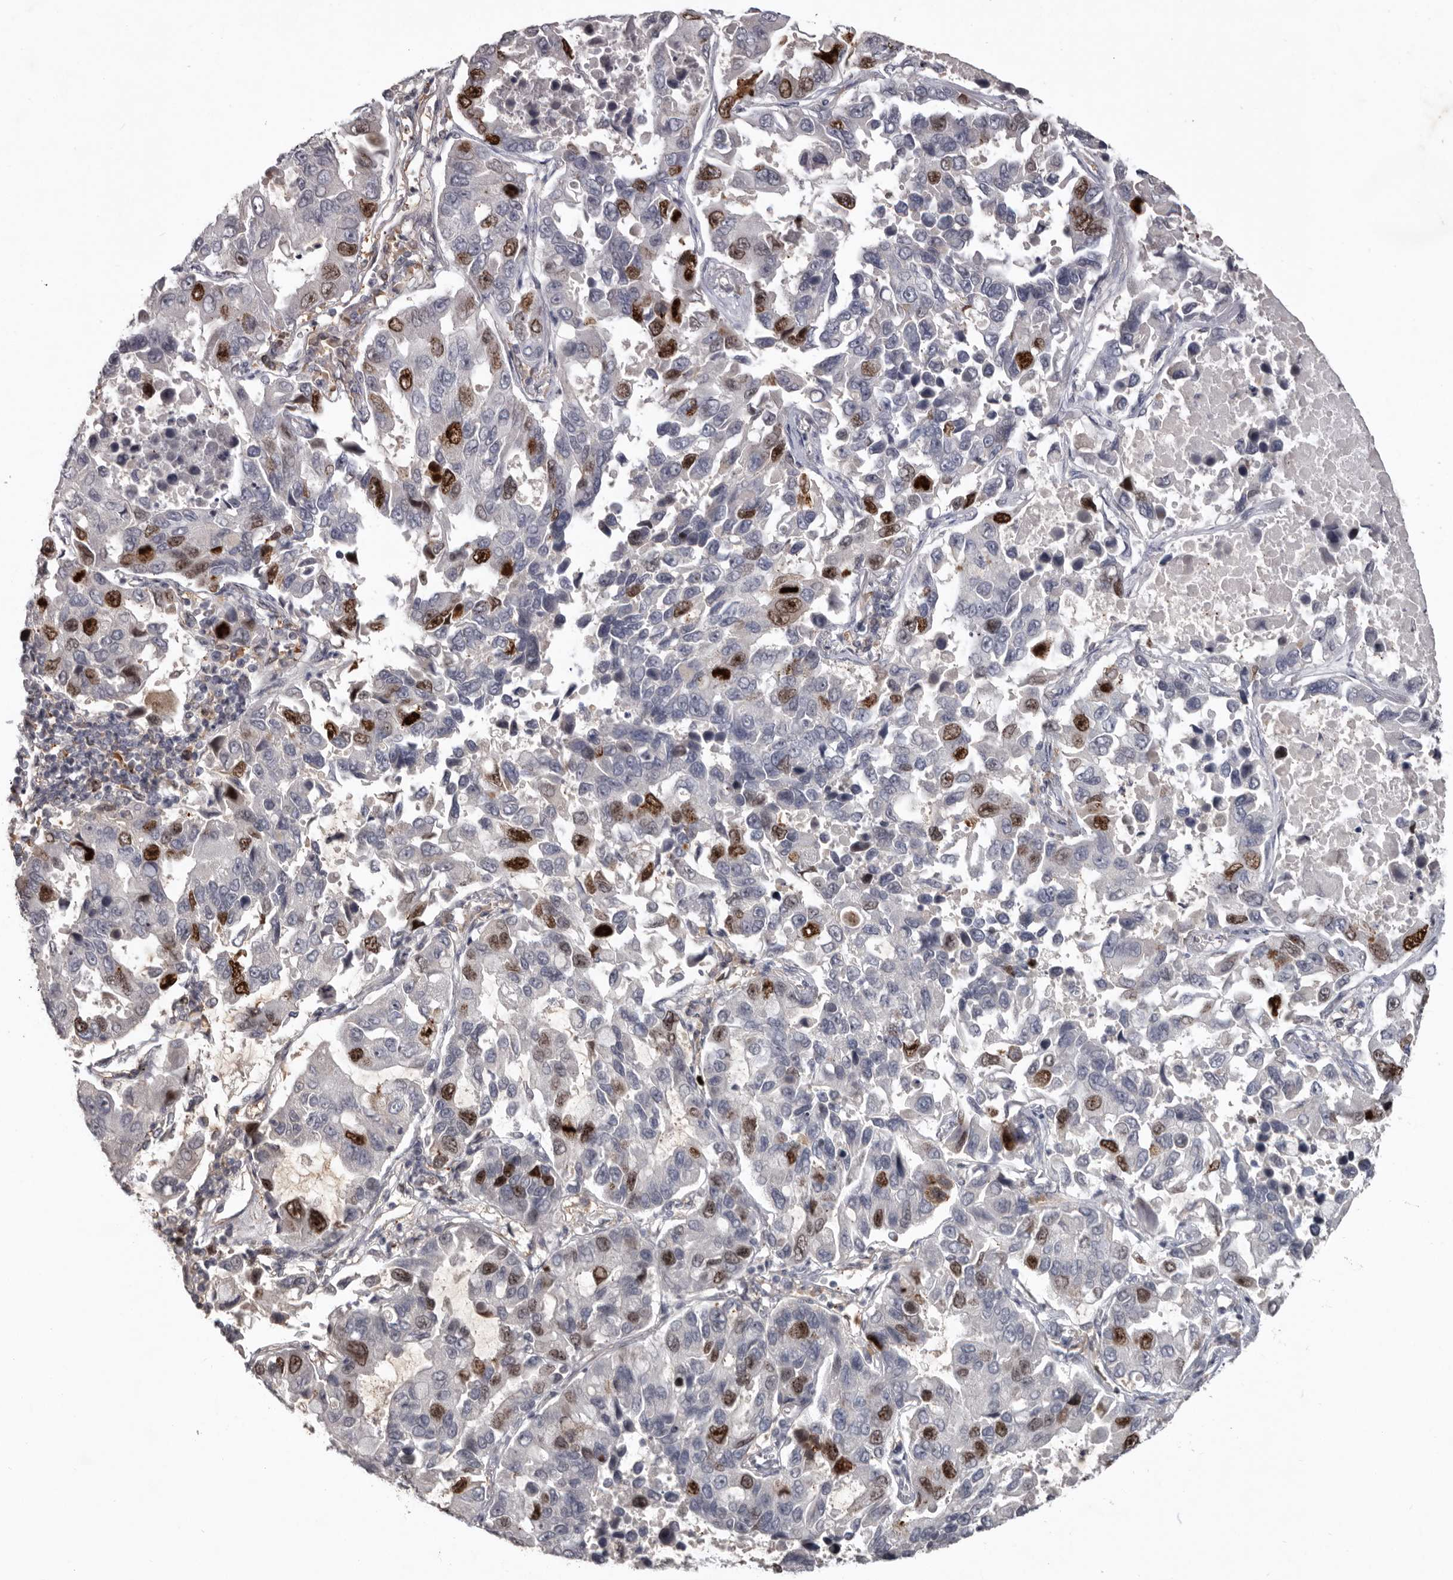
{"staining": {"intensity": "strong", "quantity": "<25%", "location": "nuclear"}, "tissue": "lung cancer", "cell_type": "Tumor cells", "image_type": "cancer", "snomed": [{"axis": "morphology", "description": "Adenocarcinoma, NOS"}, {"axis": "topography", "description": "Lung"}], "caption": "There is medium levels of strong nuclear expression in tumor cells of lung cancer (adenocarcinoma), as demonstrated by immunohistochemical staining (brown color).", "gene": "CDCA8", "patient": {"sex": "male", "age": 64}}